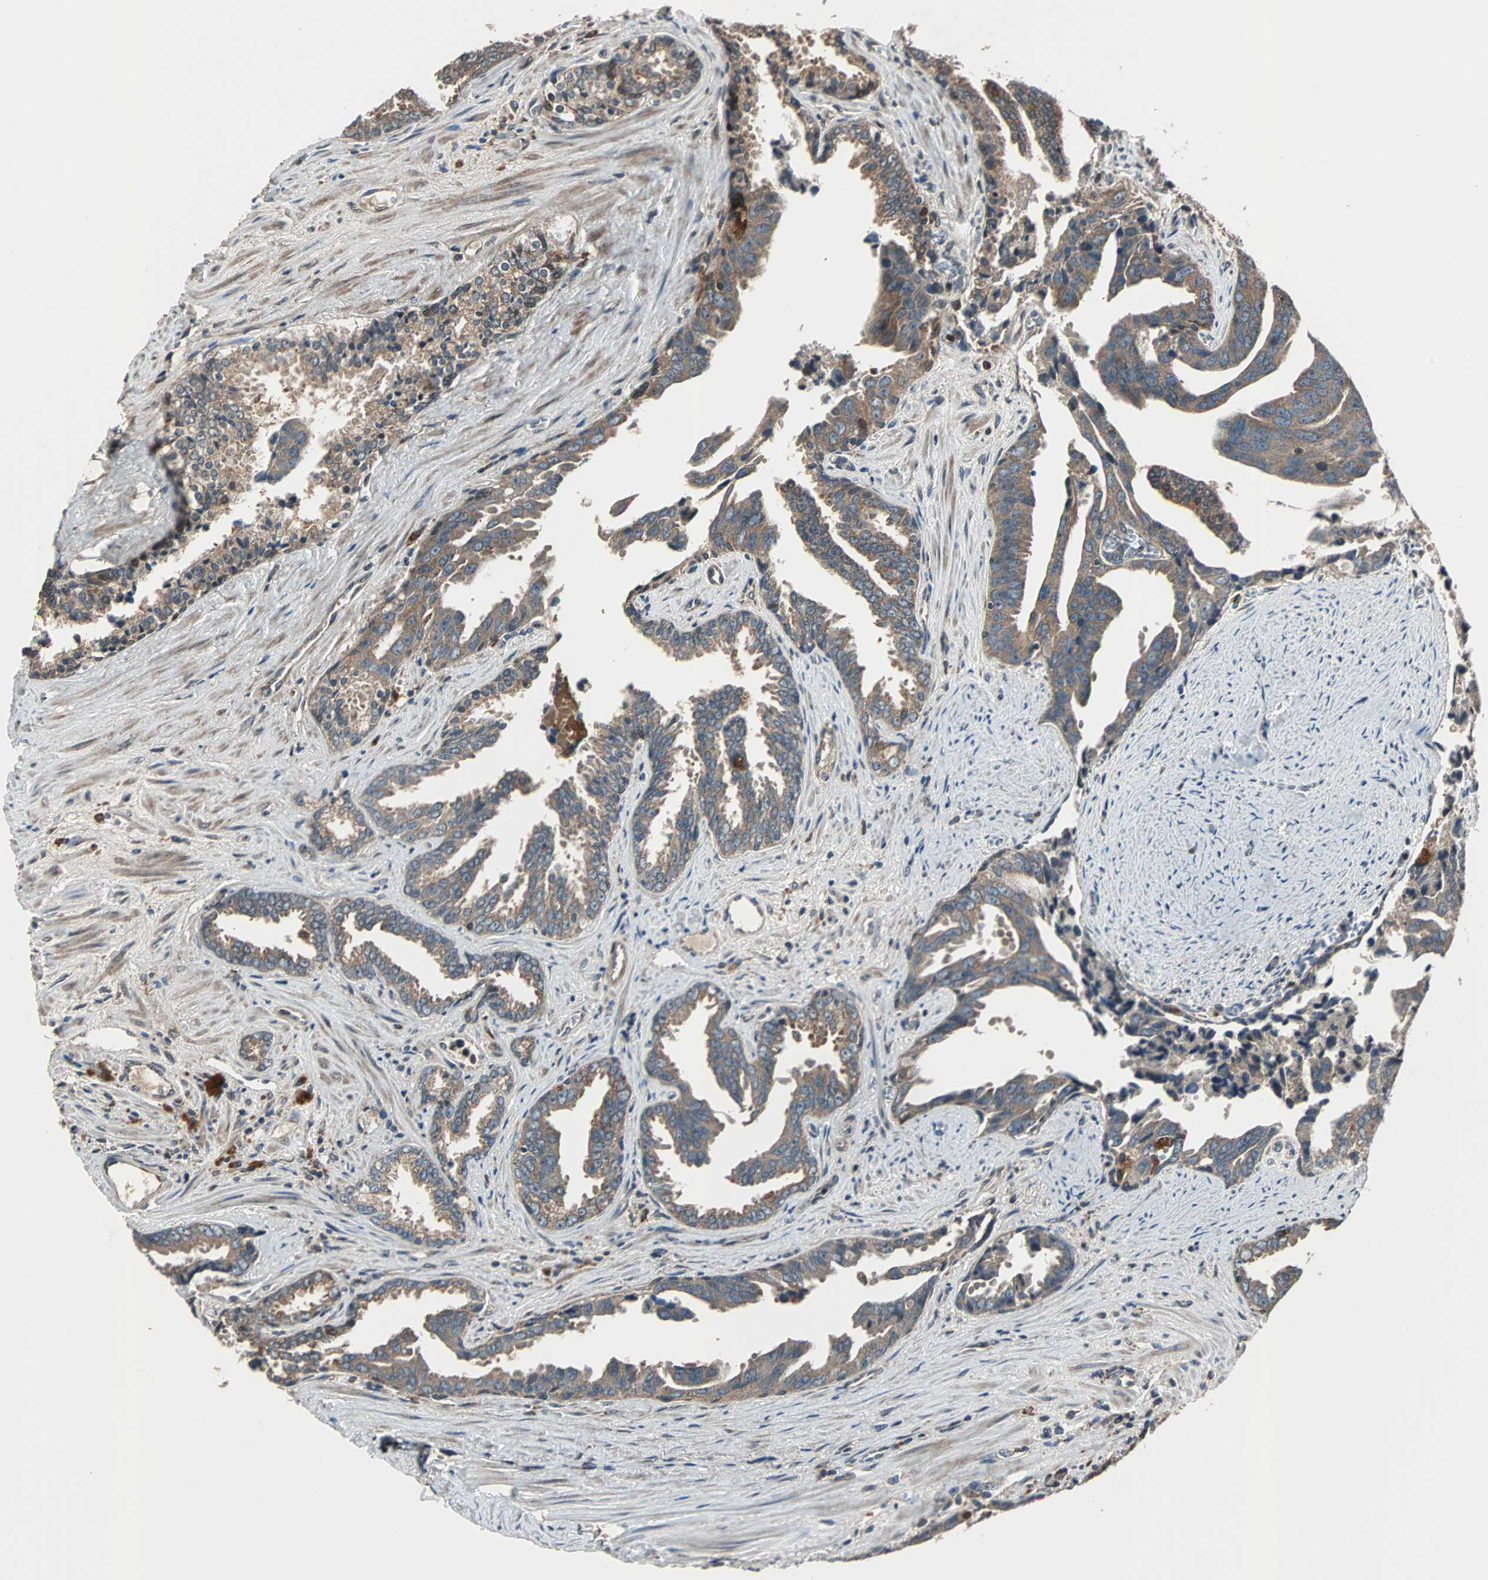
{"staining": {"intensity": "moderate", "quantity": ">75%", "location": "cytoplasmic/membranous"}, "tissue": "prostate cancer", "cell_type": "Tumor cells", "image_type": "cancer", "snomed": [{"axis": "morphology", "description": "Adenocarcinoma, High grade"}, {"axis": "topography", "description": "Prostate"}], "caption": "A brown stain shows moderate cytoplasmic/membranous expression of a protein in adenocarcinoma (high-grade) (prostate) tumor cells.", "gene": "RAB7A", "patient": {"sex": "male", "age": 67}}